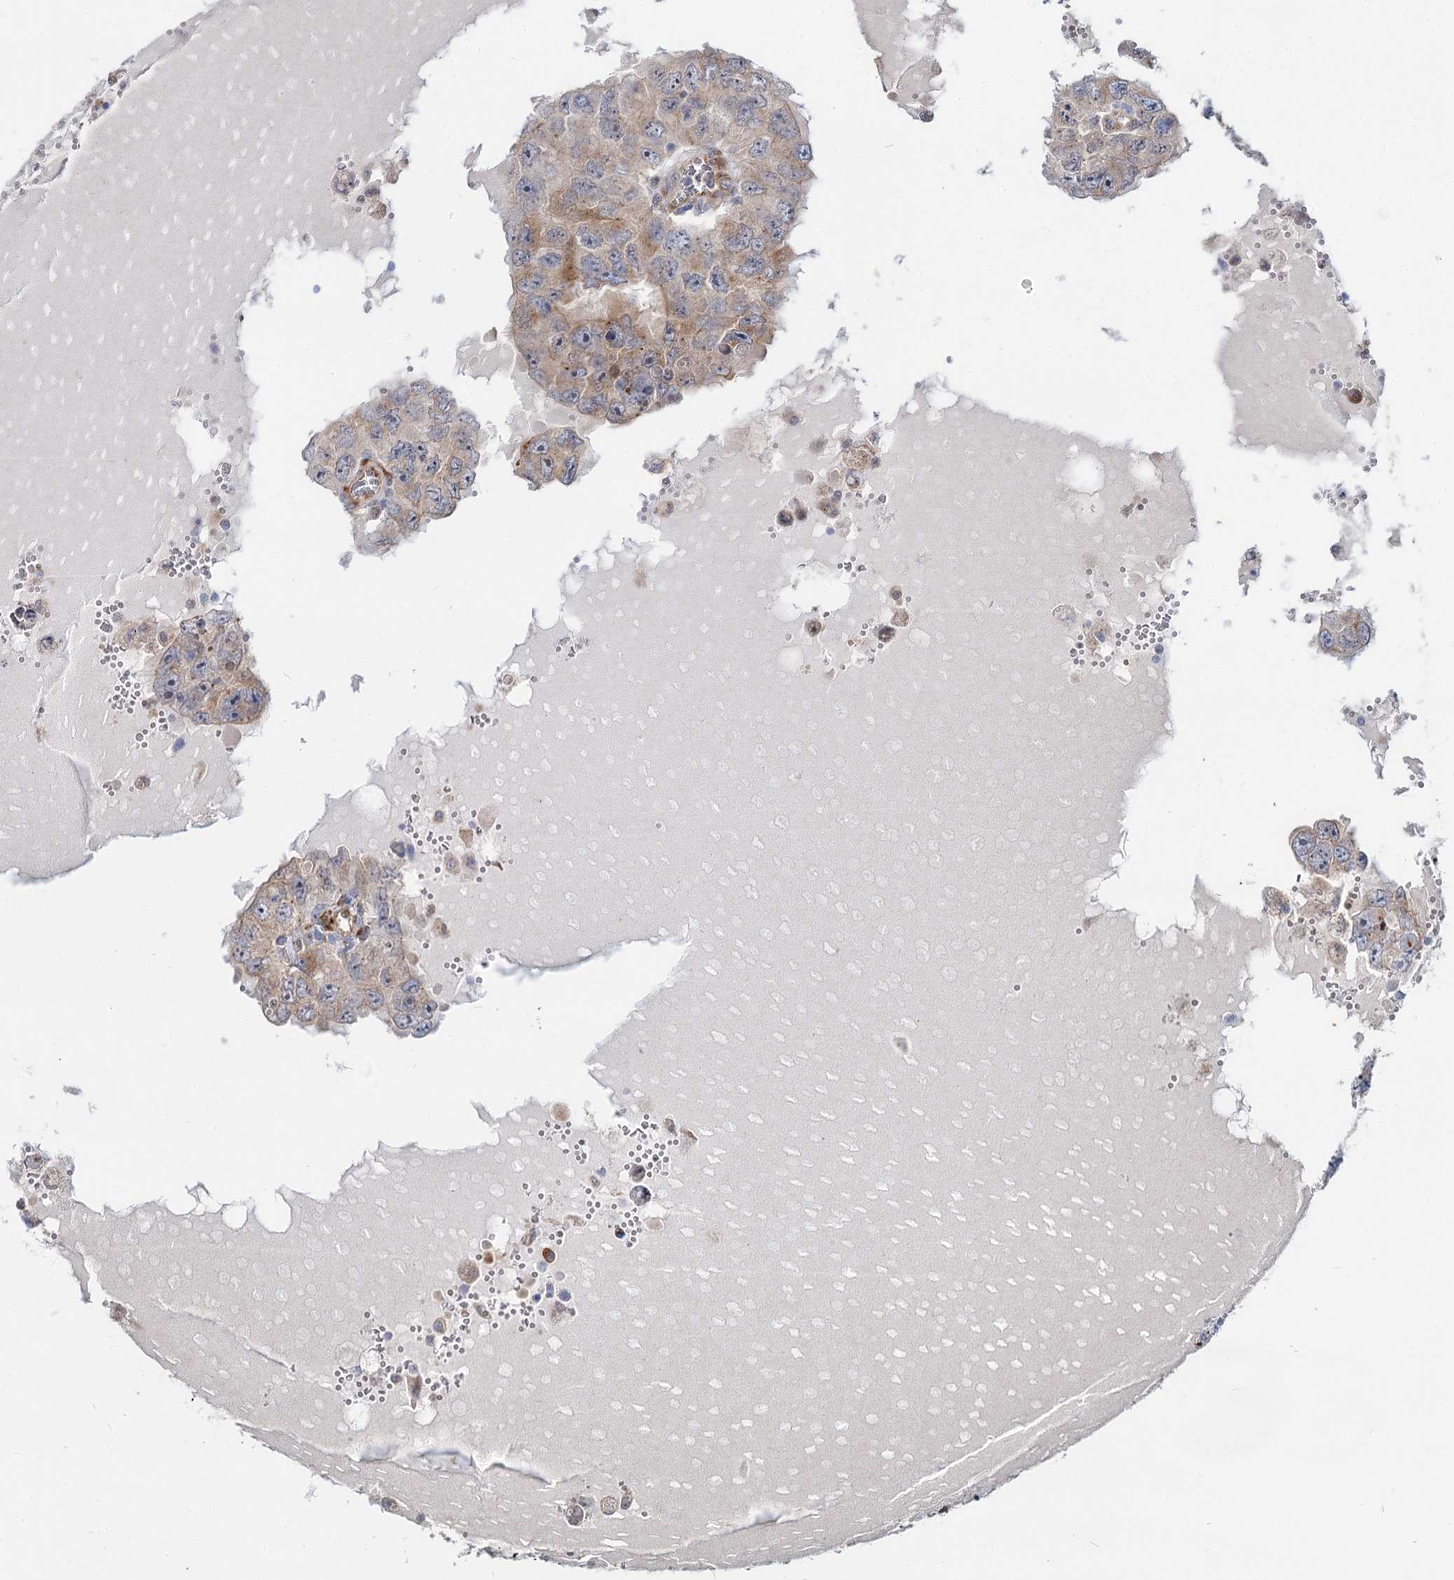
{"staining": {"intensity": "moderate", "quantity": "<25%", "location": "cytoplasmic/membranous"}, "tissue": "testis cancer", "cell_type": "Tumor cells", "image_type": "cancer", "snomed": [{"axis": "morphology", "description": "Carcinoma, Embryonal, NOS"}, {"axis": "topography", "description": "Testis"}], "caption": "The image displays immunohistochemical staining of testis cancer (embryonal carcinoma). There is moderate cytoplasmic/membranous staining is present in about <25% of tumor cells. (brown staining indicates protein expression, while blue staining denotes nuclei).", "gene": "SPART", "patient": {"sex": "male", "age": 26}}